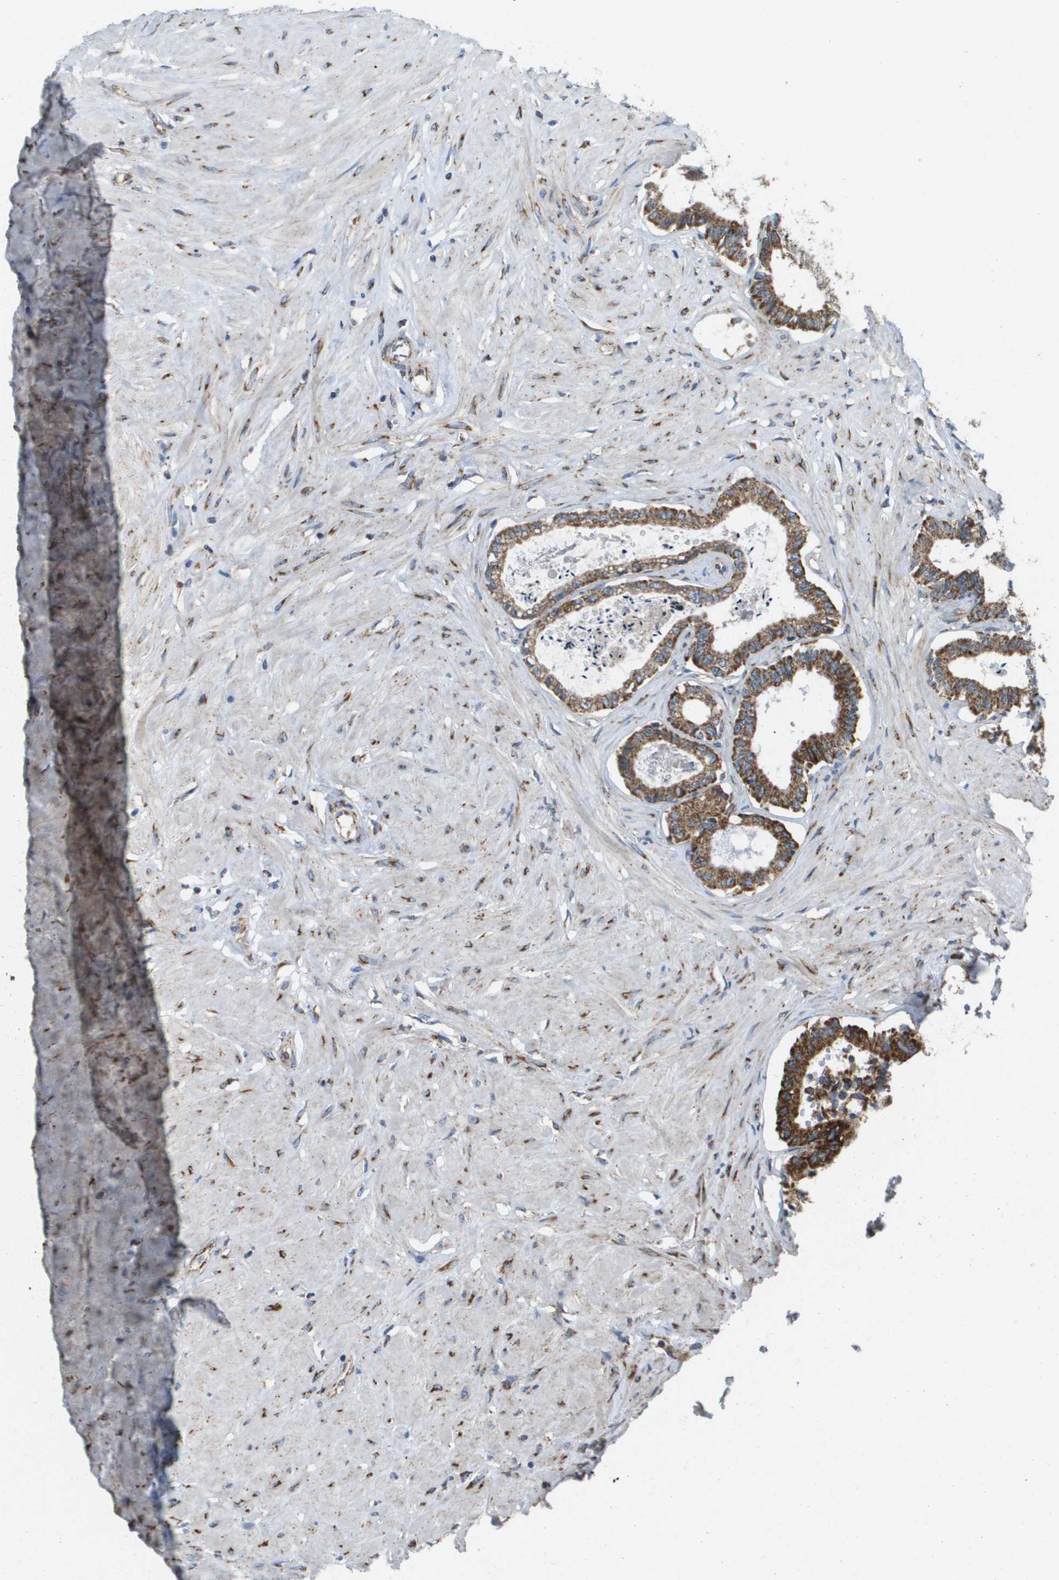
{"staining": {"intensity": "strong", "quantity": ">75%", "location": "cytoplasmic/membranous"}, "tissue": "seminal vesicle", "cell_type": "Glandular cells", "image_type": "normal", "snomed": [{"axis": "morphology", "description": "Normal tissue, NOS"}, {"axis": "morphology", "description": "Adenocarcinoma, High grade"}, {"axis": "topography", "description": "Prostate"}, {"axis": "topography", "description": "Seminal veicle"}], "caption": "High-power microscopy captured an immunohistochemistry (IHC) image of normal seminal vesicle, revealing strong cytoplasmic/membranous positivity in approximately >75% of glandular cells. (DAB IHC, brown staining for protein, blue staining for nuclei).", "gene": "FIS1", "patient": {"sex": "male", "age": 55}}